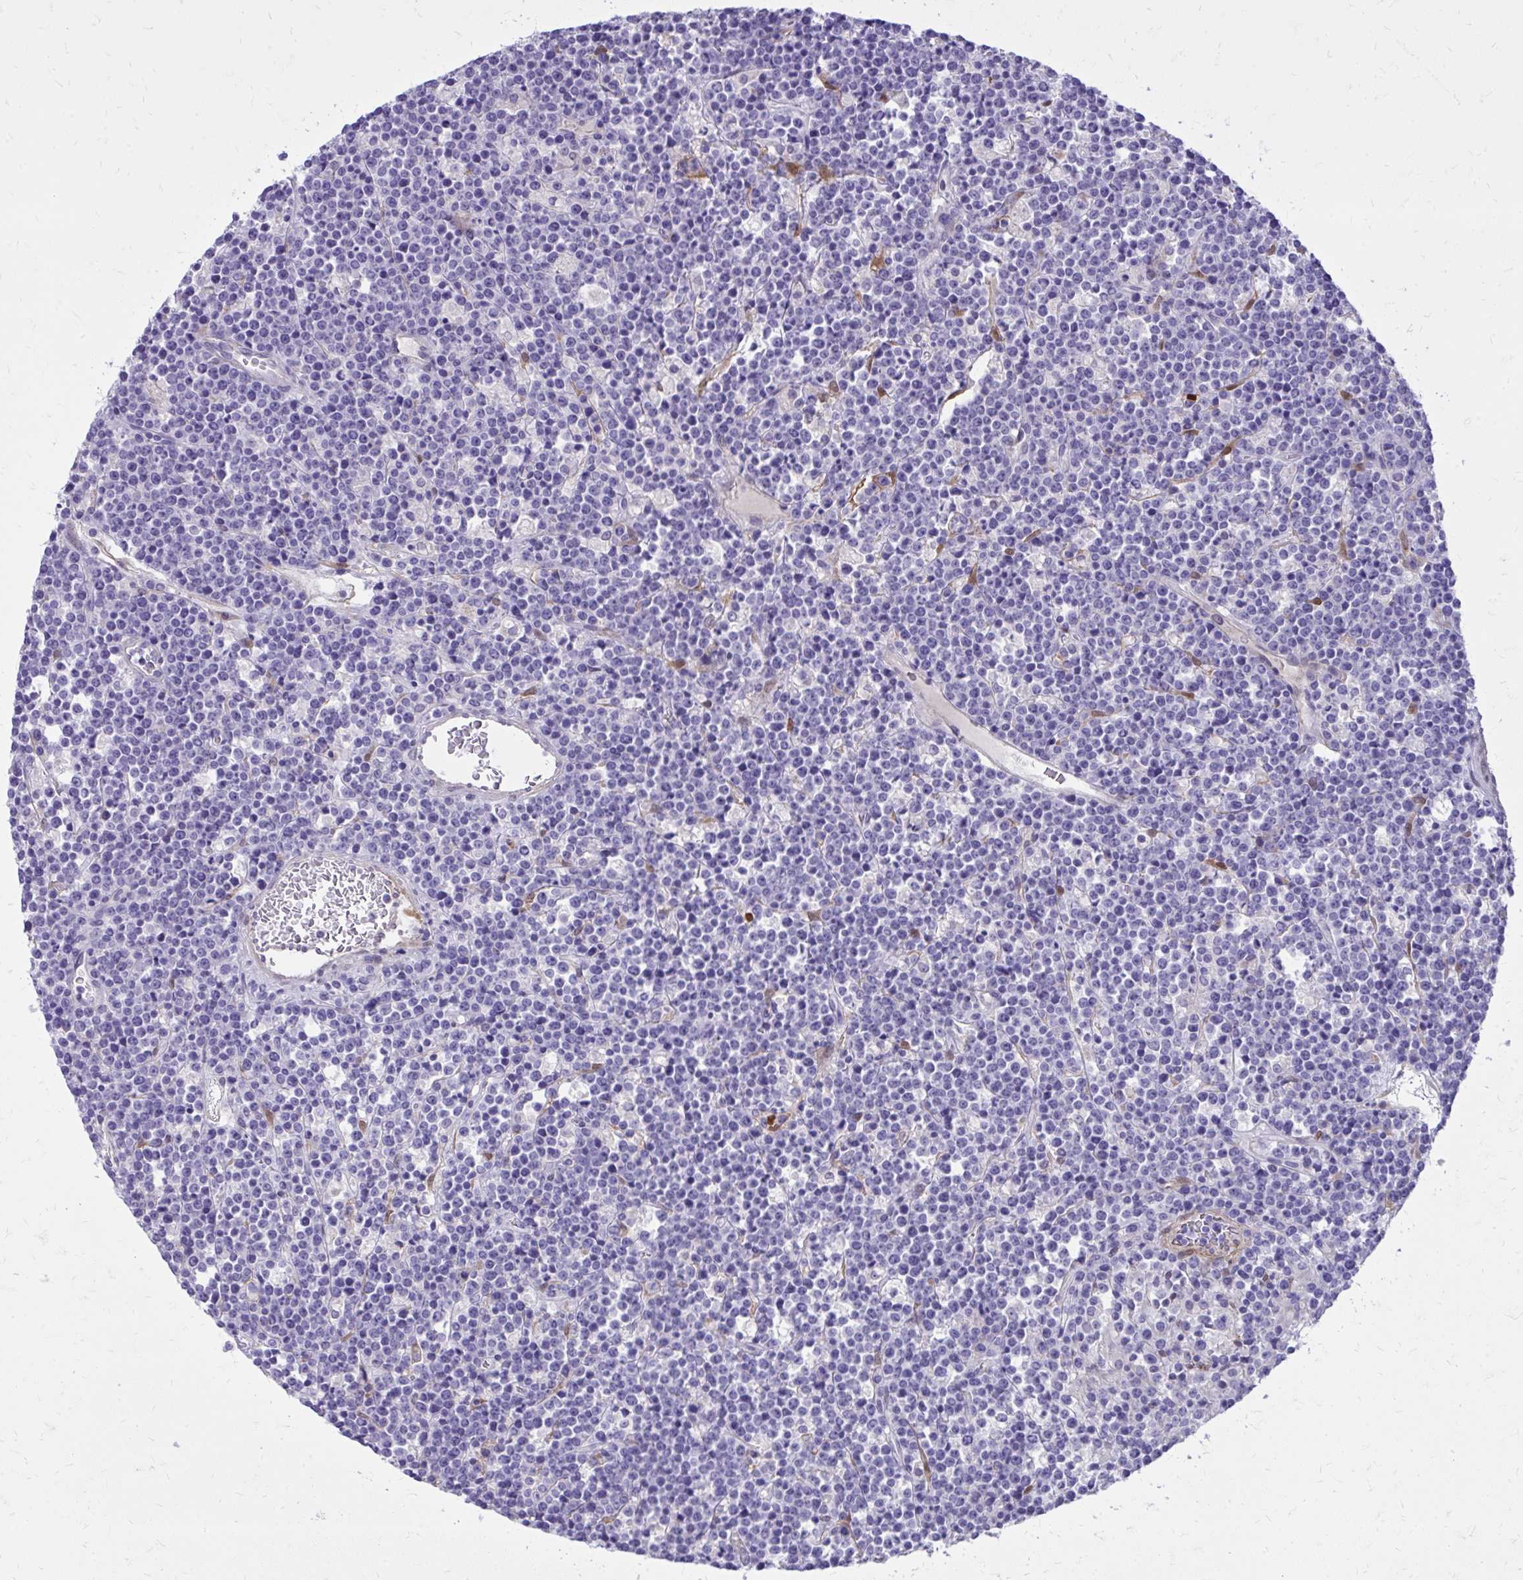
{"staining": {"intensity": "negative", "quantity": "none", "location": "none"}, "tissue": "lymphoma", "cell_type": "Tumor cells", "image_type": "cancer", "snomed": [{"axis": "morphology", "description": "Malignant lymphoma, non-Hodgkin's type, High grade"}, {"axis": "topography", "description": "Ovary"}], "caption": "DAB immunohistochemical staining of malignant lymphoma, non-Hodgkin's type (high-grade) demonstrates no significant staining in tumor cells.", "gene": "NNMT", "patient": {"sex": "female", "age": 56}}